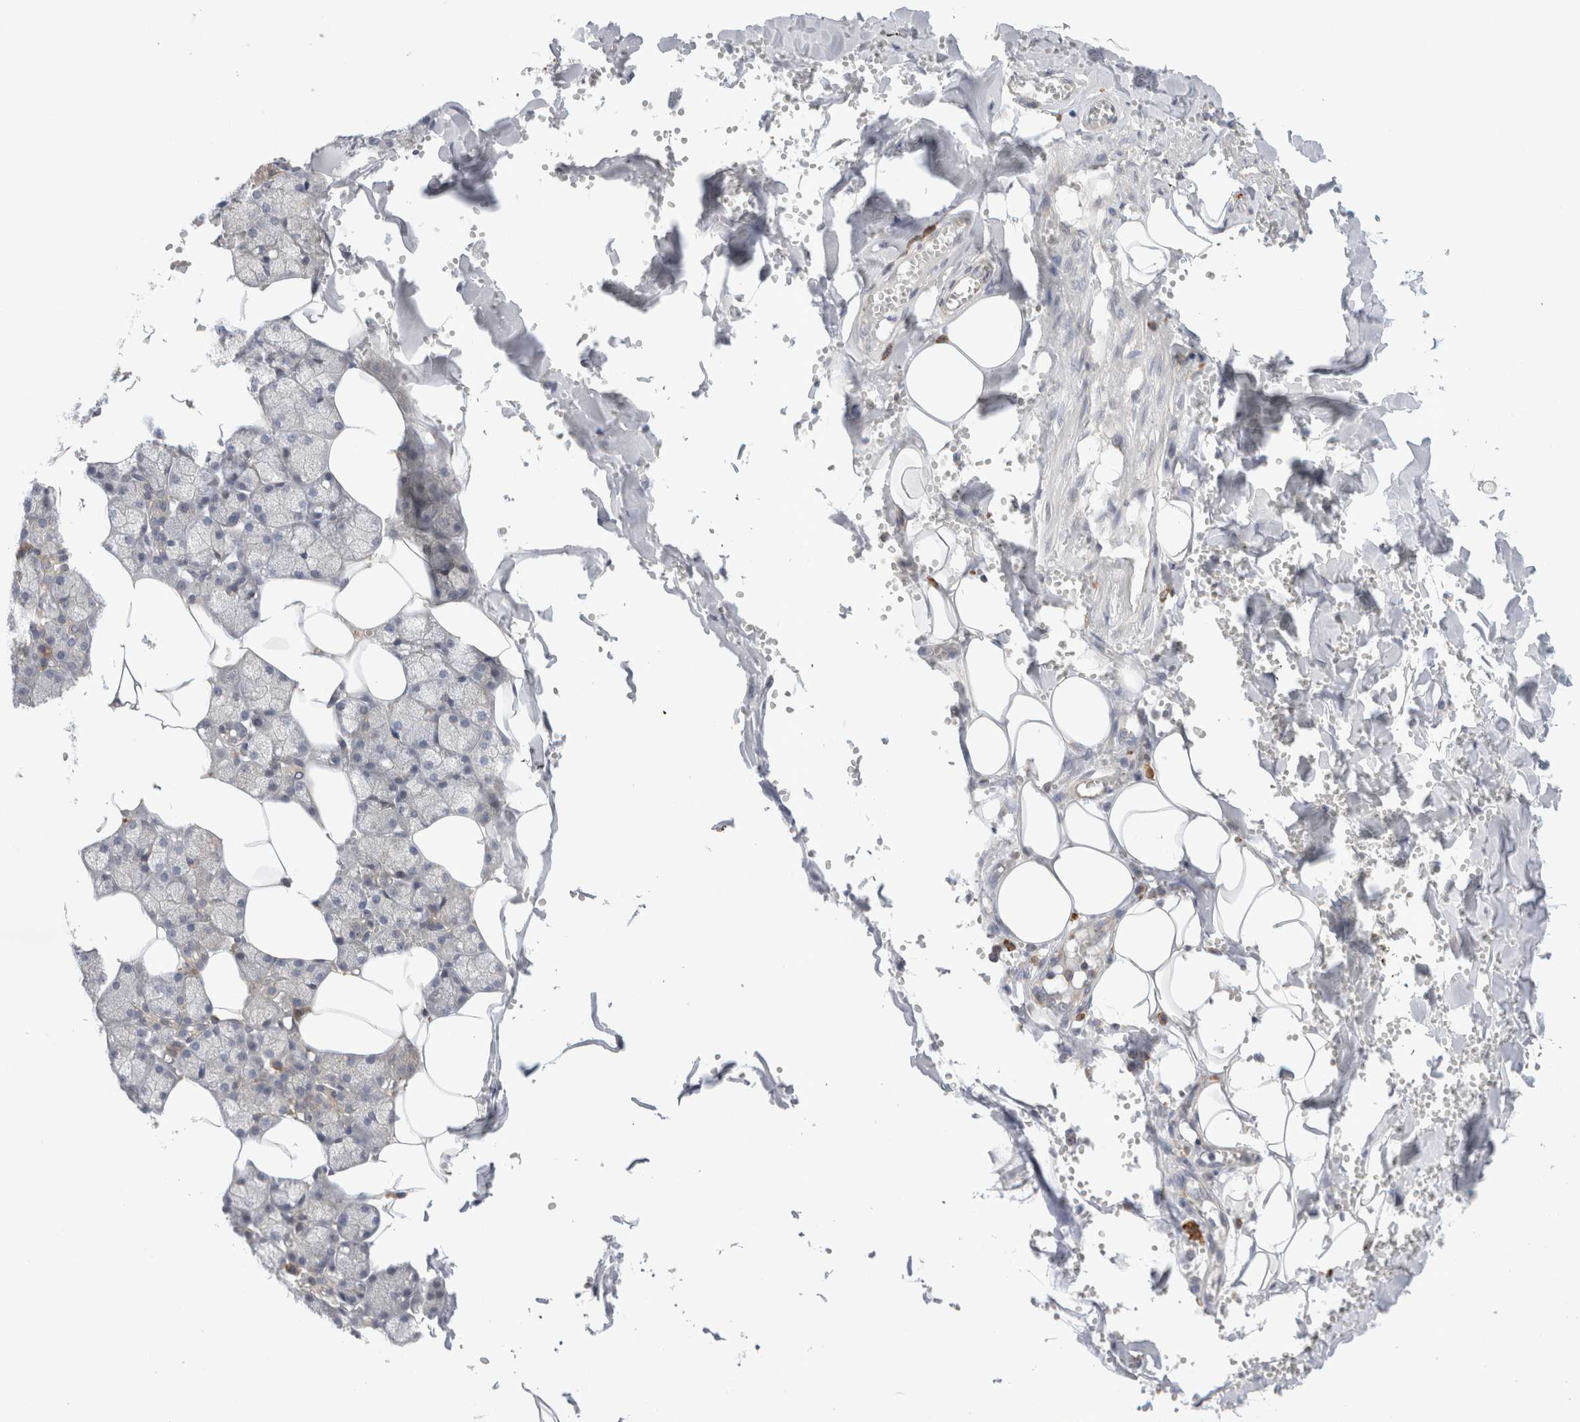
{"staining": {"intensity": "weak", "quantity": "25%-75%", "location": "cytoplasmic/membranous"}, "tissue": "salivary gland", "cell_type": "Glandular cells", "image_type": "normal", "snomed": [{"axis": "morphology", "description": "Normal tissue, NOS"}, {"axis": "topography", "description": "Salivary gland"}], "caption": "Glandular cells show low levels of weak cytoplasmic/membranous positivity in approximately 25%-75% of cells in unremarkable human salivary gland. Nuclei are stained in blue.", "gene": "CDCA7L", "patient": {"sex": "male", "age": 62}}